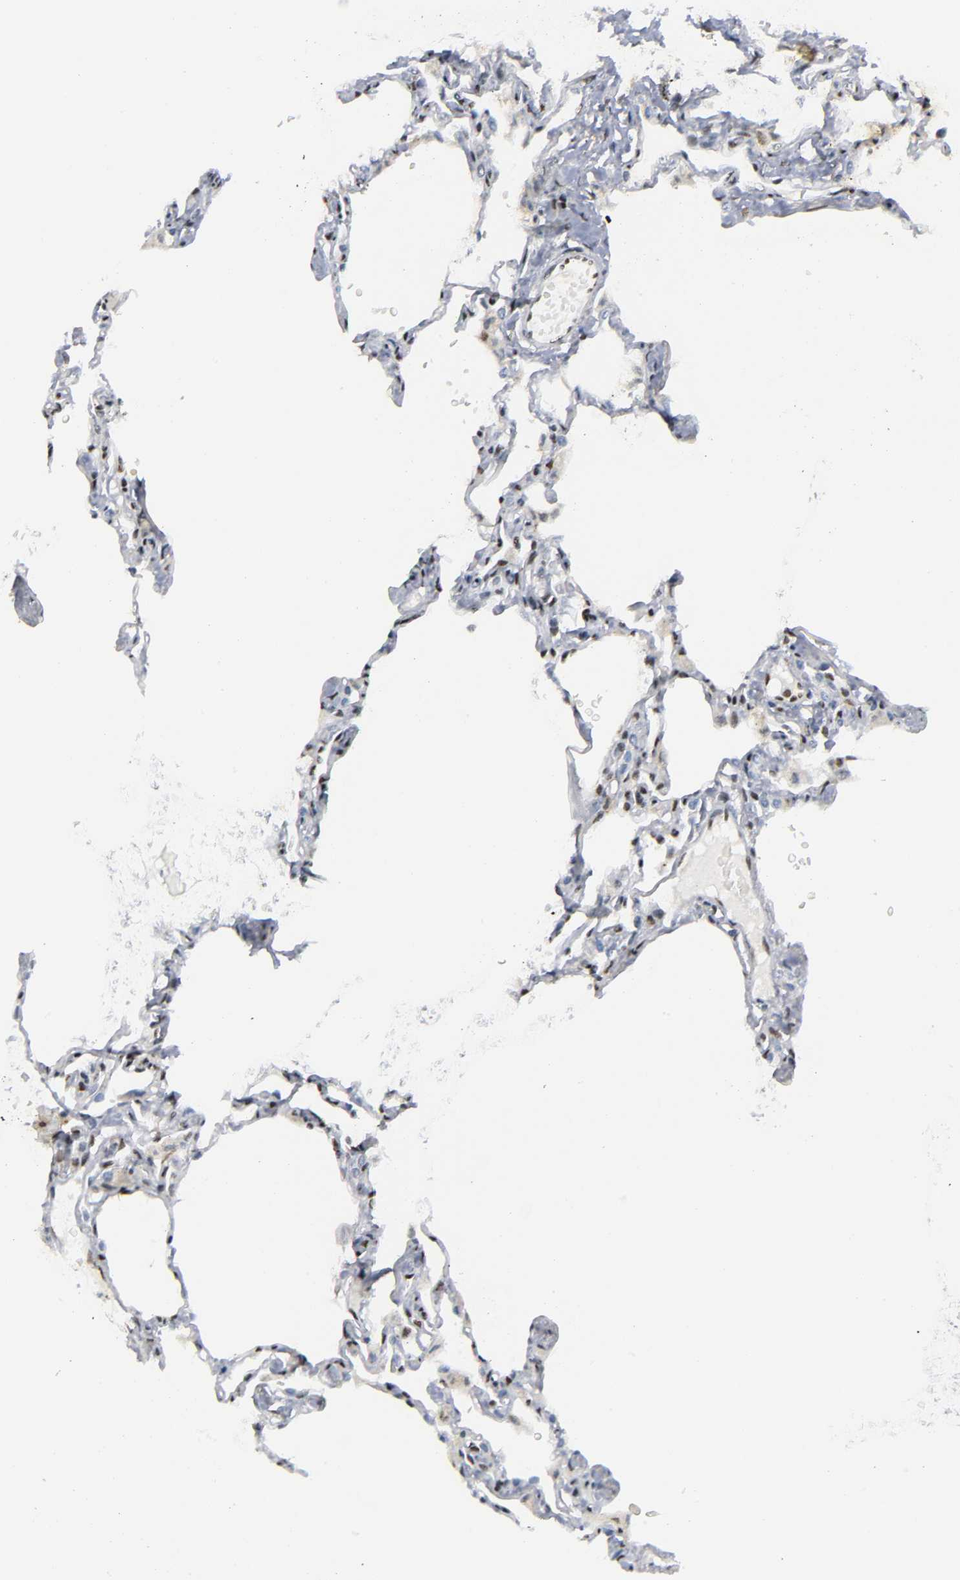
{"staining": {"intensity": "strong", "quantity": ">75%", "location": "nuclear"}, "tissue": "lung", "cell_type": "Alveolar cells", "image_type": "normal", "snomed": [{"axis": "morphology", "description": "Normal tissue, NOS"}, {"axis": "topography", "description": "Lung"}], "caption": "Immunohistochemical staining of unremarkable lung demonstrates high levels of strong nuclear expression in about >75% of alveolar cells.", "gene": "CREBBP", "patient": {"sex": "female", "age": 49}}